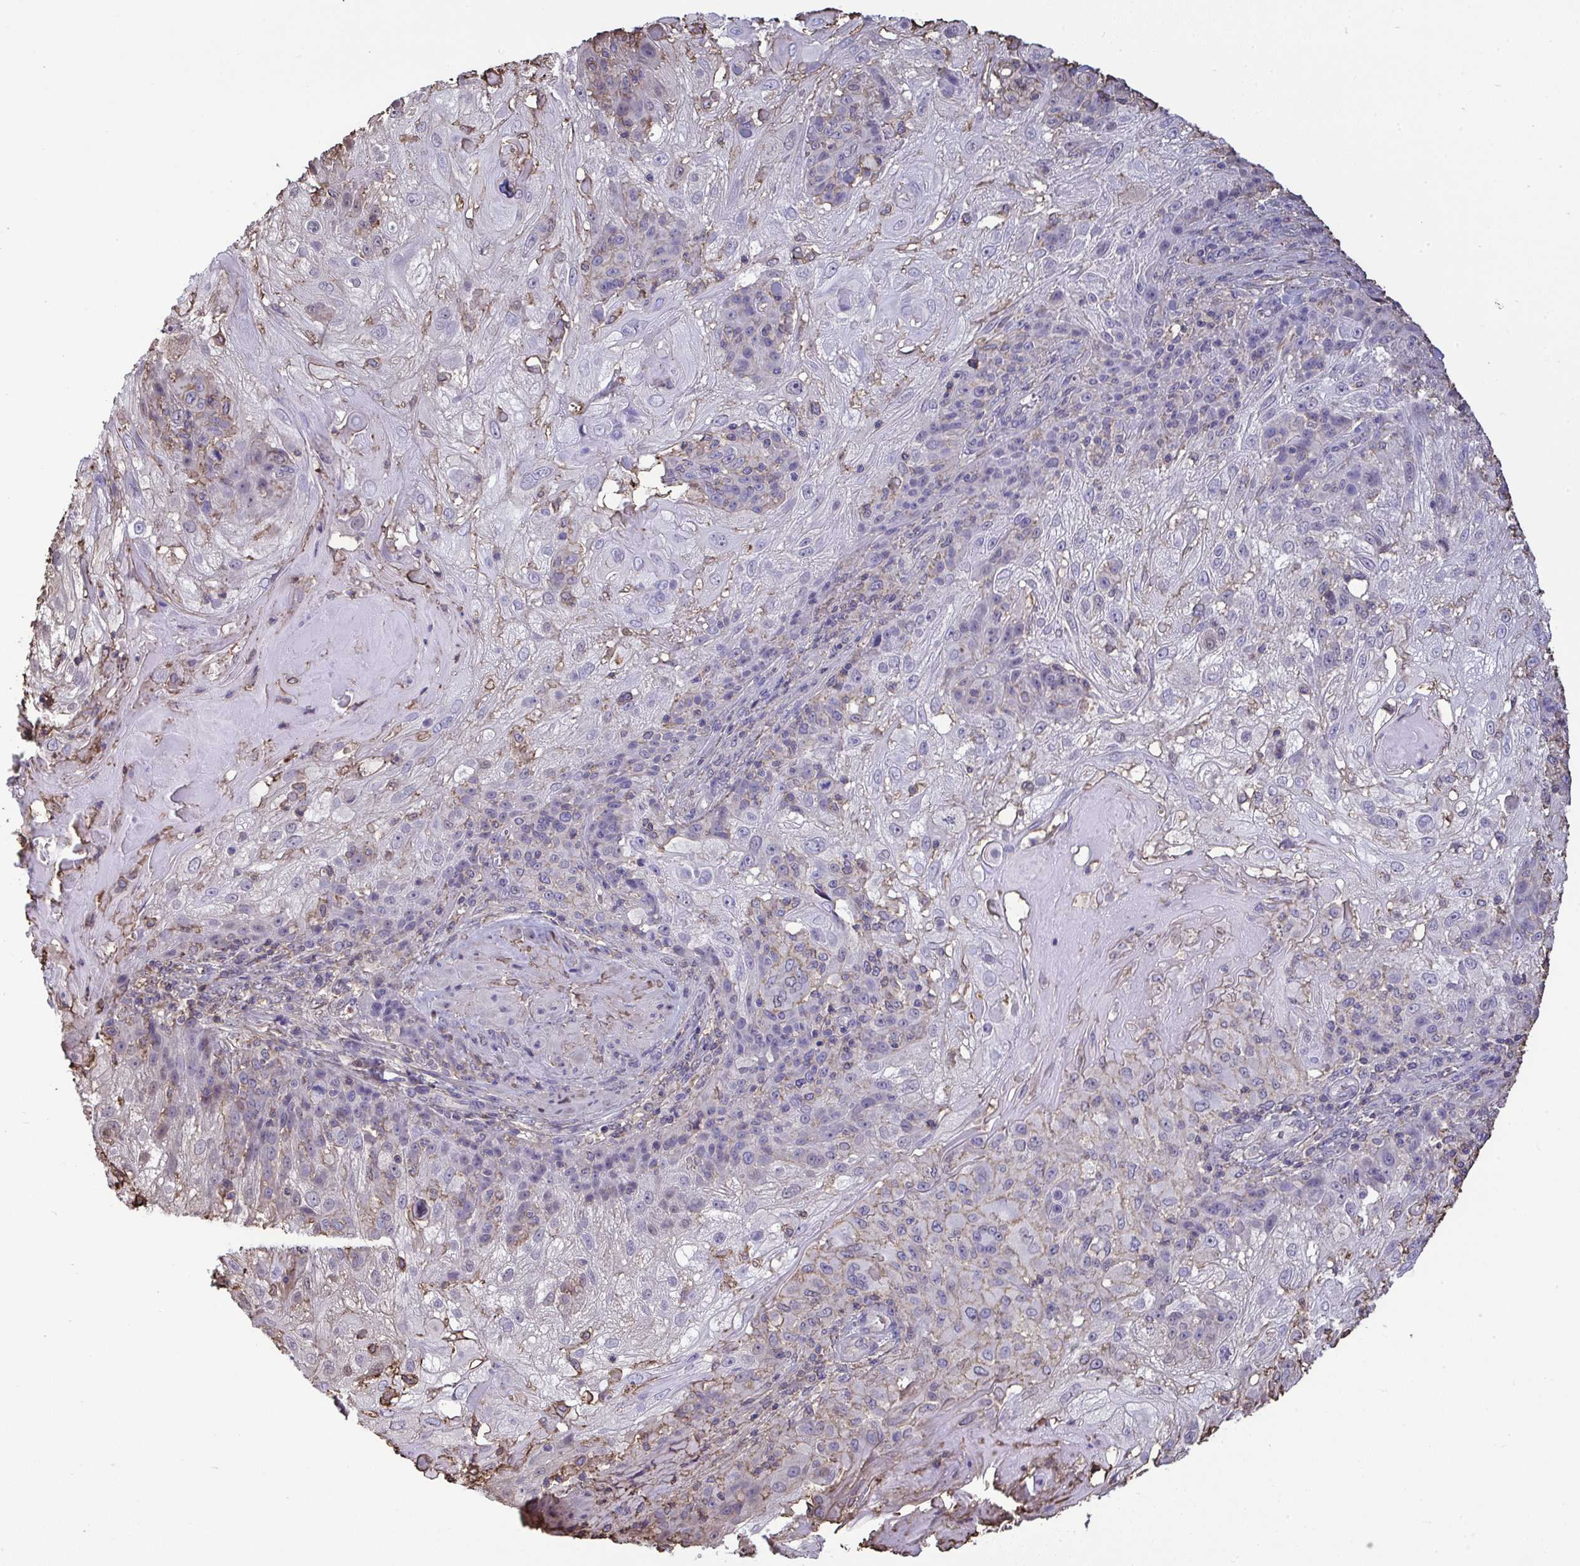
{"staining": {"intensity": "negative", "quantity": "none", "location": "none"}, "tissue": "skin cancer", "cell_type": "Tumor cells", "image_type": "cancer", "snomed": [{"axis": "morphology", "description": "Normal tissue, NOS"}, {"axis": "morphology", "description": "Squamous cell carcinoma, NOS"}, {"axis": "topography", "description": "Skin"}], "caption": "This image is of skin cancer stained with IHC to label a protein in brown with the nuclei are counter-stained blue. There is no expression in tumor cells.", "gene": "ANXA5", "patient": {"sex": "female", "age": 83}}